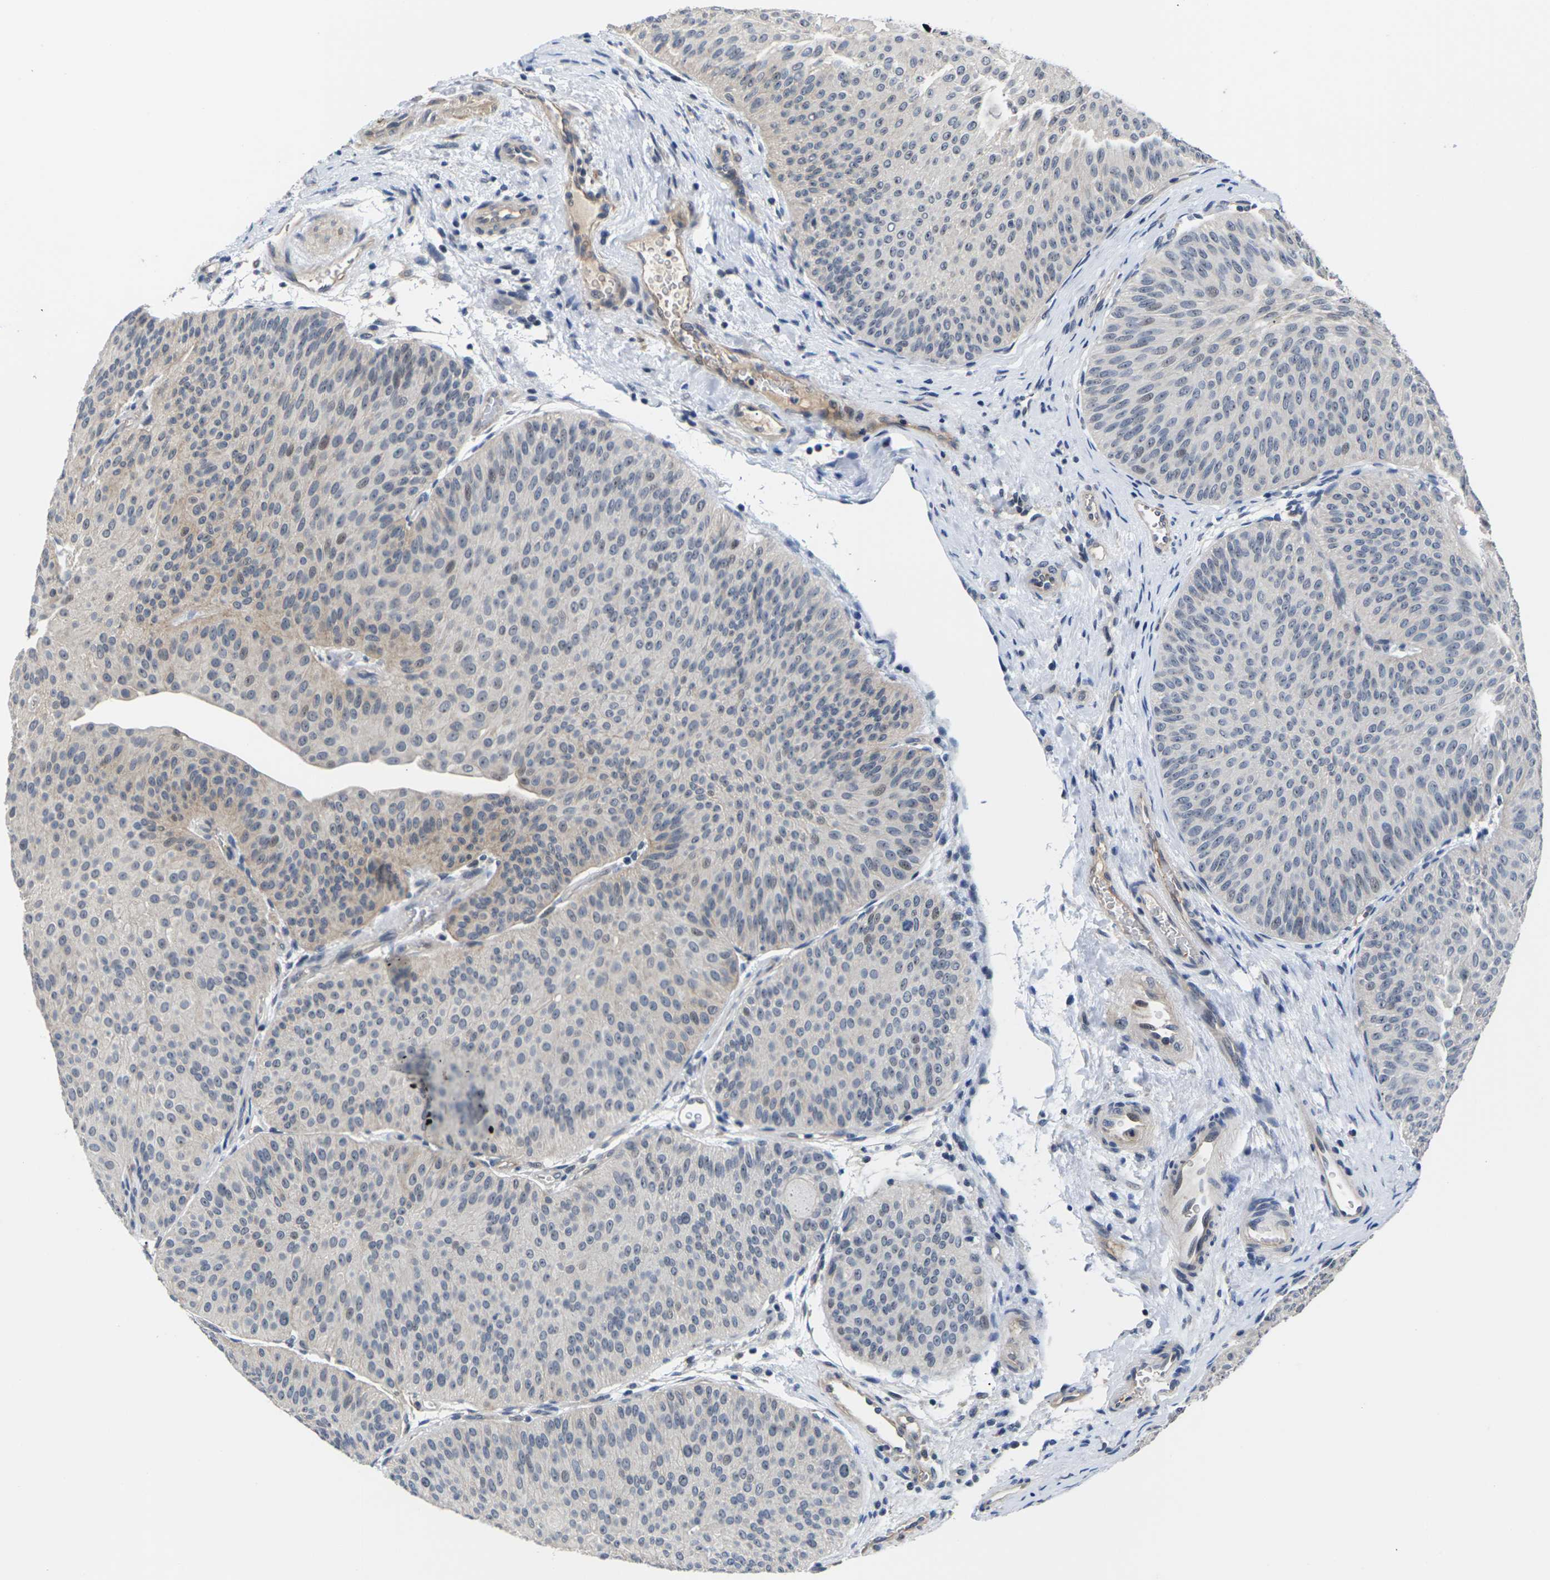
{"staining": {"intensity": "weak", "quantity": "<25%", "location": "cytoplasmic/membranous"}, "tissue": "urothelial cancer", "cell_type": "Tumor cells", "image_type": "cancer", "snomed": [{"axis": "morphology", "description": "Urothelial carcinoma, Low grade"}, {"axis": "topography", "description": "Urinary bladder"}], "caption": "This is an immunohistochemistry (IHC) image of urothelial cancer. There is no expression in tumor cells.", "gene": "ST6GAL2", "patient": {"sex": "female", "age": 60}}